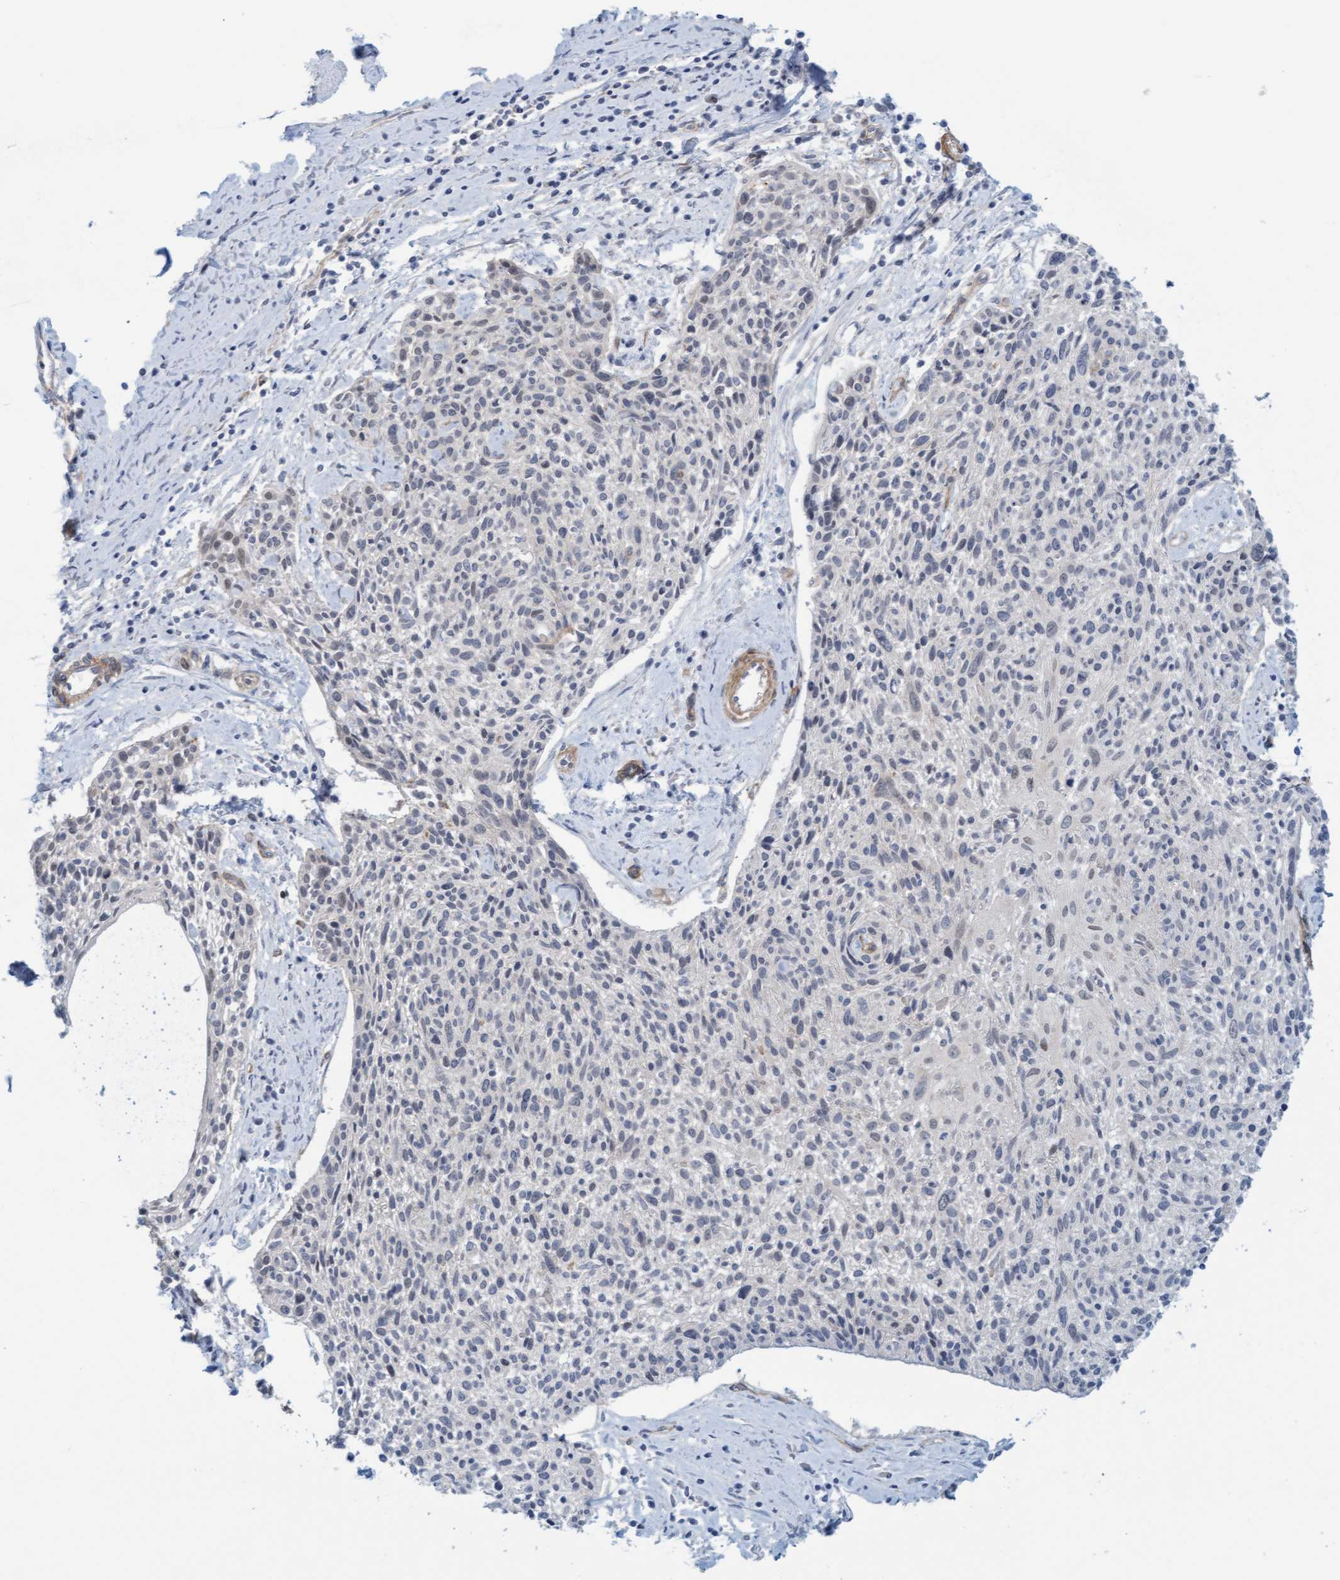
{"staining": {"intensity": "negative", "quantity": "none", "location": "none"}, "tissue": "cervical cancer", "cell_type": "Tumor cells", "image_type": "cancer", "snomed": [{"axis": "morphology", "description": "Squamous cell carcinoma, NOS"}, {"axis": "topography", "description": "Cervix"}], "caption": "DAB (3,3'-diaminobenzidine) immunohistochemical staining of cervical cancer (squamous cell carcinoma) displays no significant expression in tumor cells. (Brightfield microscopy of DAB (3,3'-diaminobenzidine) IHC at high magnification).", "gene": "TSTD2", "patient": {"sex": "female", "age": 51}}